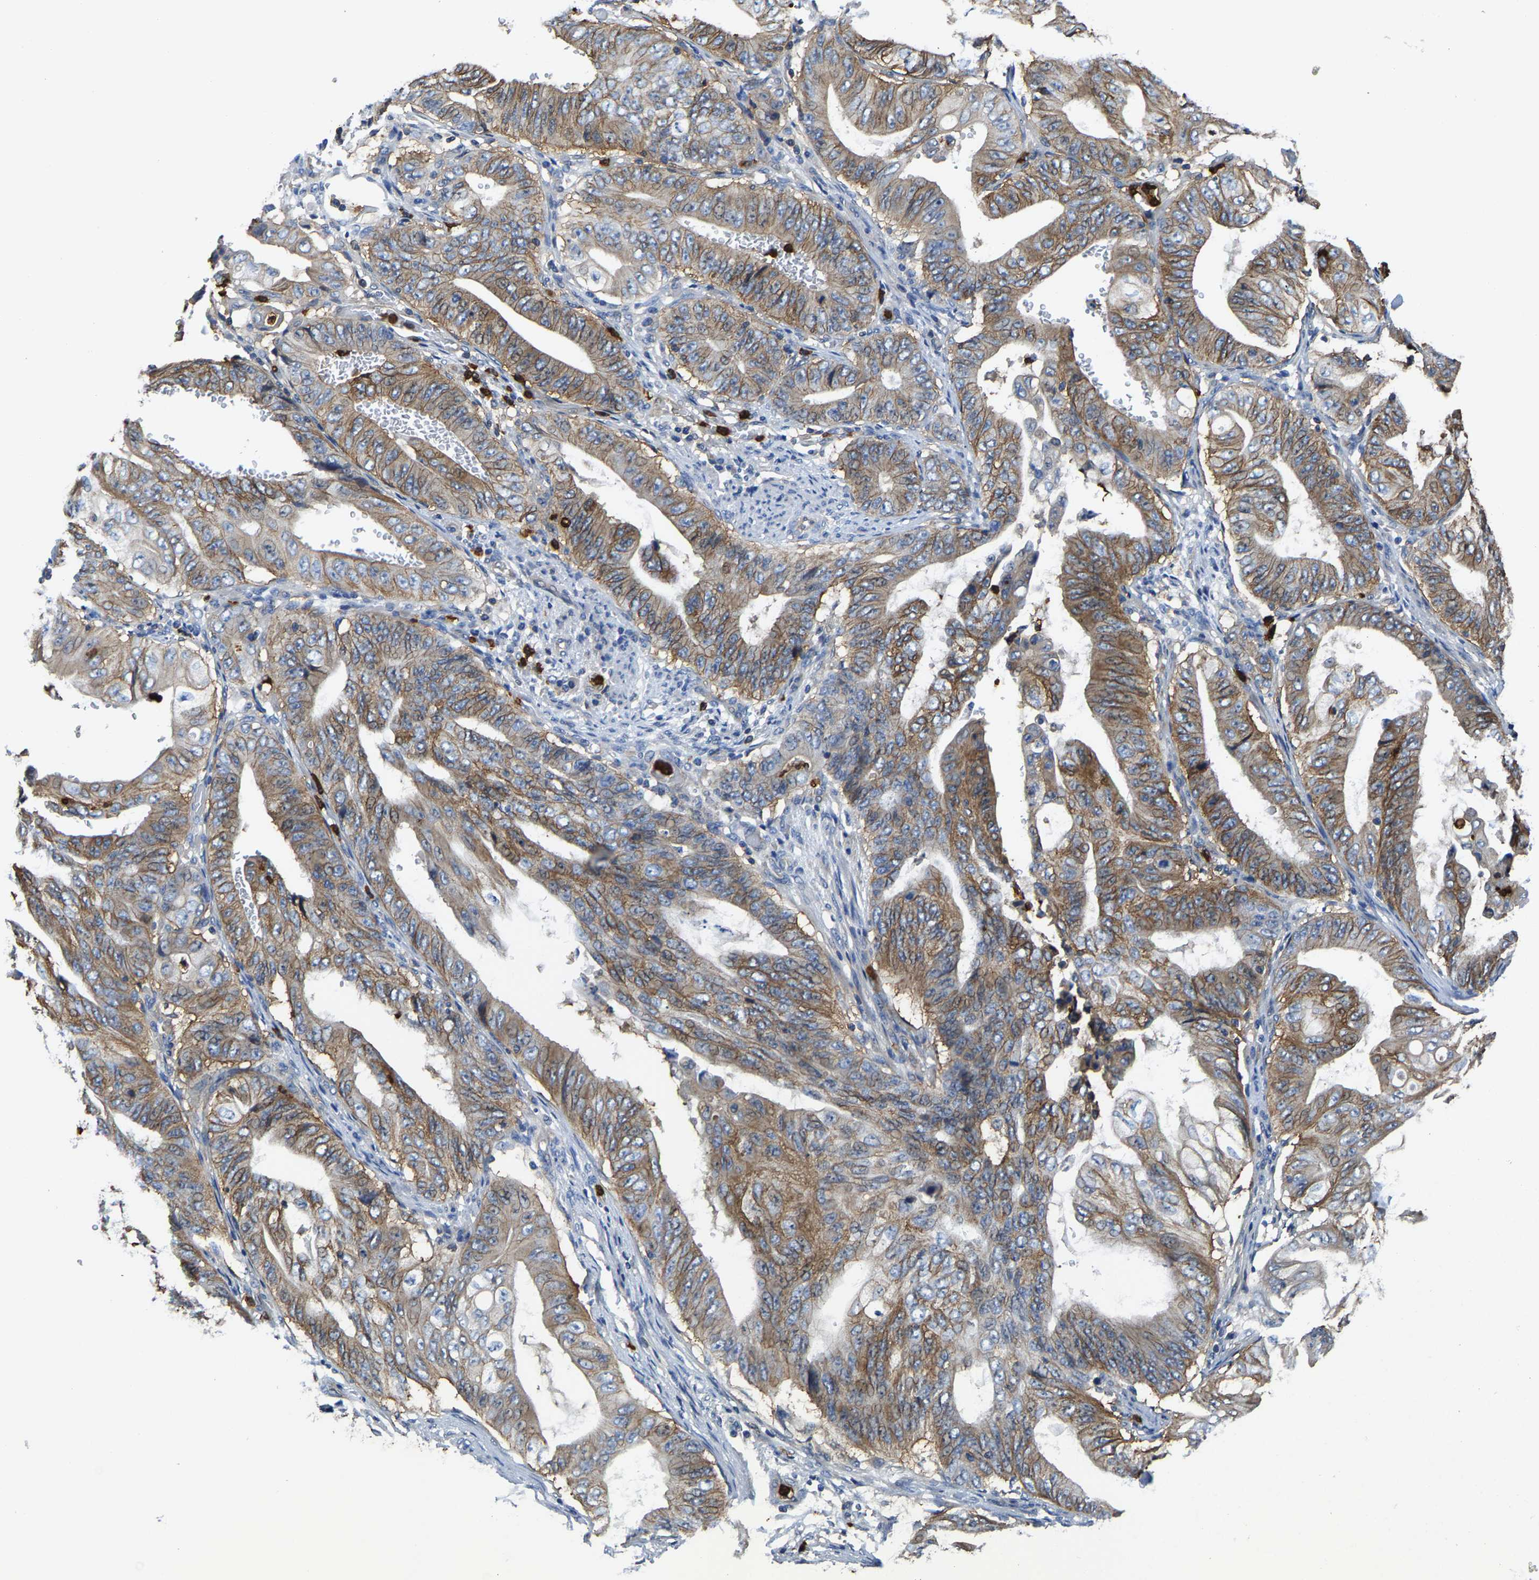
{"staining": {"intensity": "moderate", "quantity": ">75%", "location": "cytoplasmic/membranous"}, "tissue": "stomach cancer", "cell_type": "Tumor cells", "image_type": "cancer", "snomed": [{"axis": "morphology", "description": "Adenocarcinoma, NOS"}, {"axis": "topography", "description": "Stomach"}], "caption": "Adenocarcinoma (stomach) was stained to show a protein in brown. There is medium levels of moderate cytoplasmic/membranous staining in about >75% of tumor cells. Nuclei are stained in blue.", "gene": "TRAF6", "patient": {"sex": "female", "age": 73}}